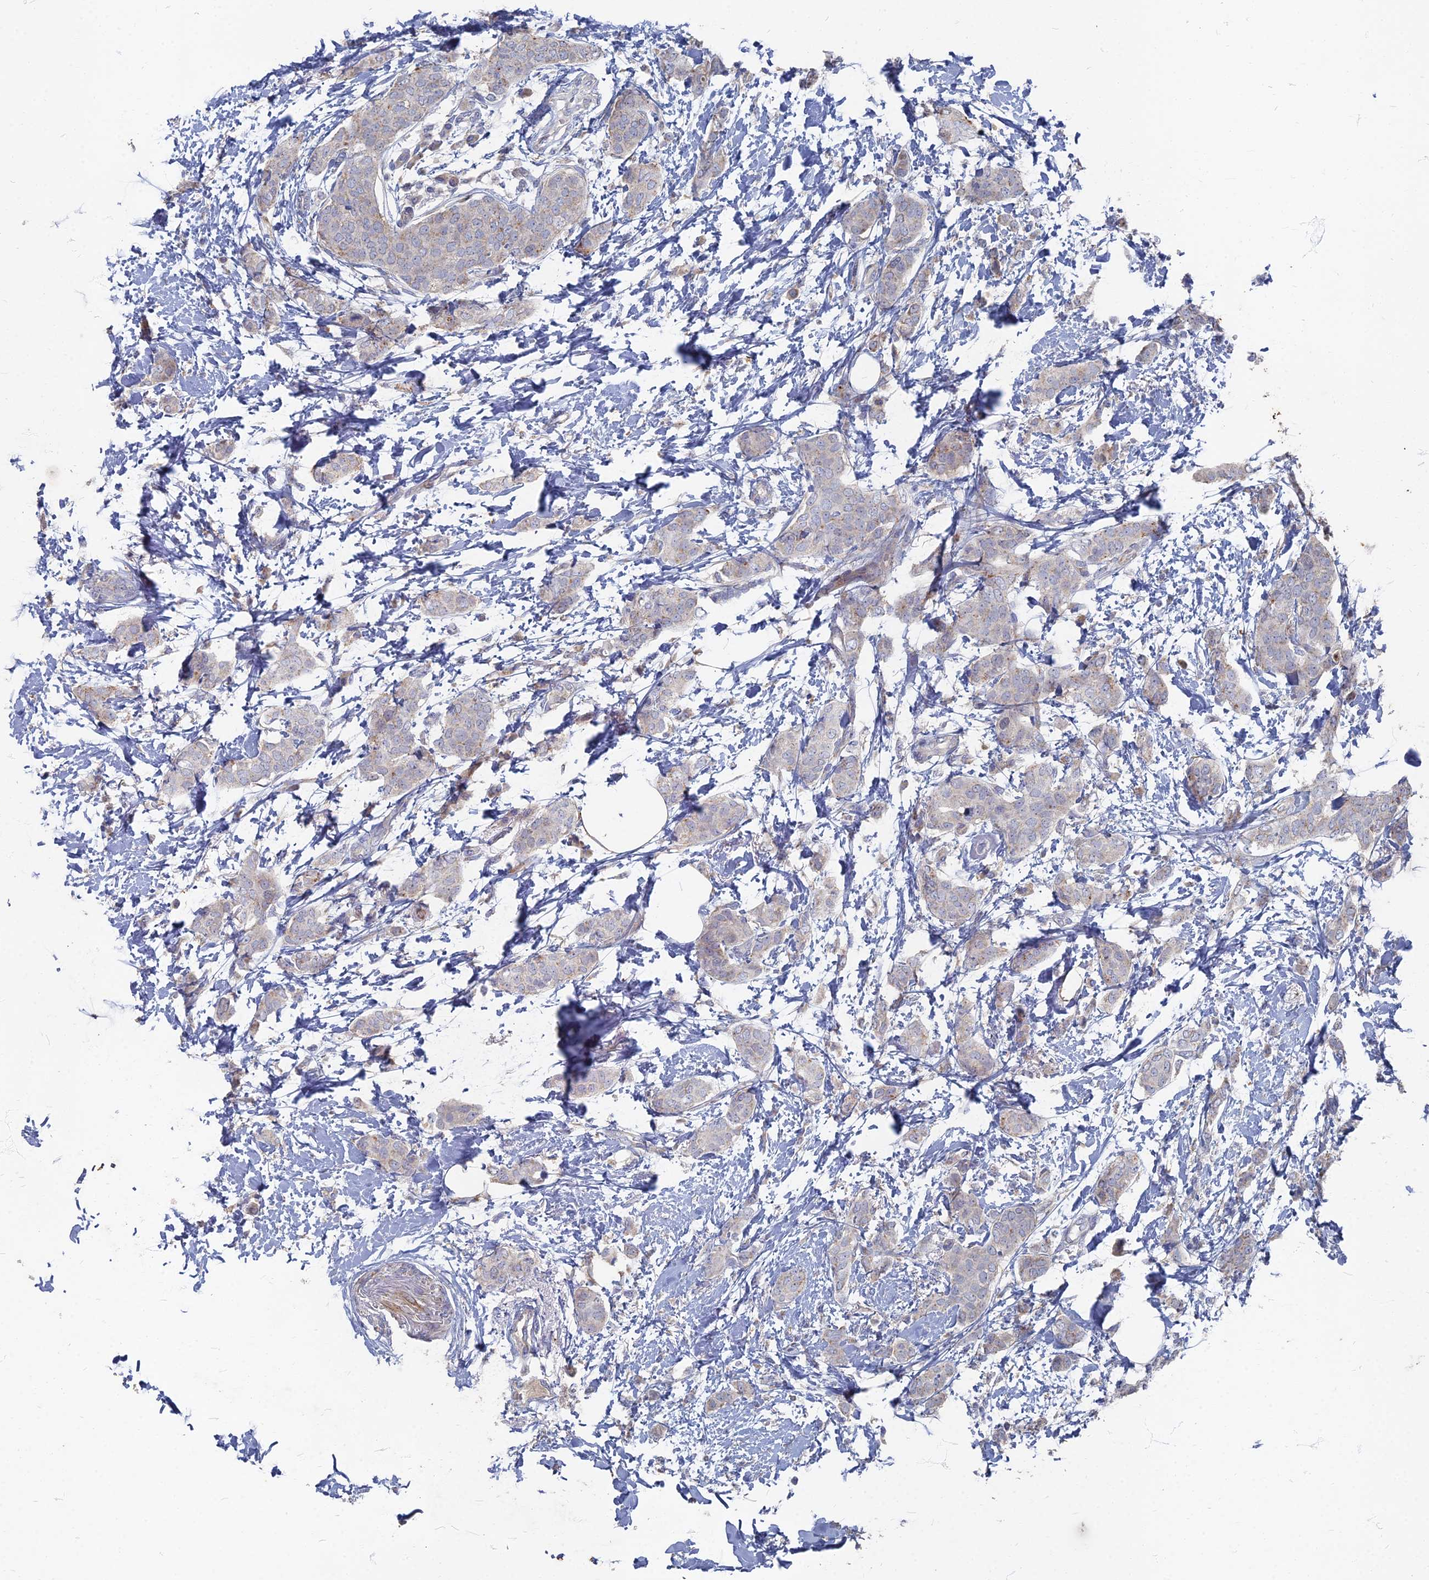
{"staining": {"intensity": "weak", "quantity": "<25%", "location": "cytoplasmic/membranous"}, "tissue": "breast cancer", "cell_type": "Tumor cells", "image_type": "cancer", "snomed": [{"axis": "morphology", "description": "Duct carcinoma"}, {"axis": "topography", "description": "Breast"}], "caption": "Protein analysis of invasive ductal carcinoma (breast) displays no significant expression in tumor cells. Nuclei are stained in blue.", "gene": "TMEM128", "patient": {"sex": "female", "age": 72}}